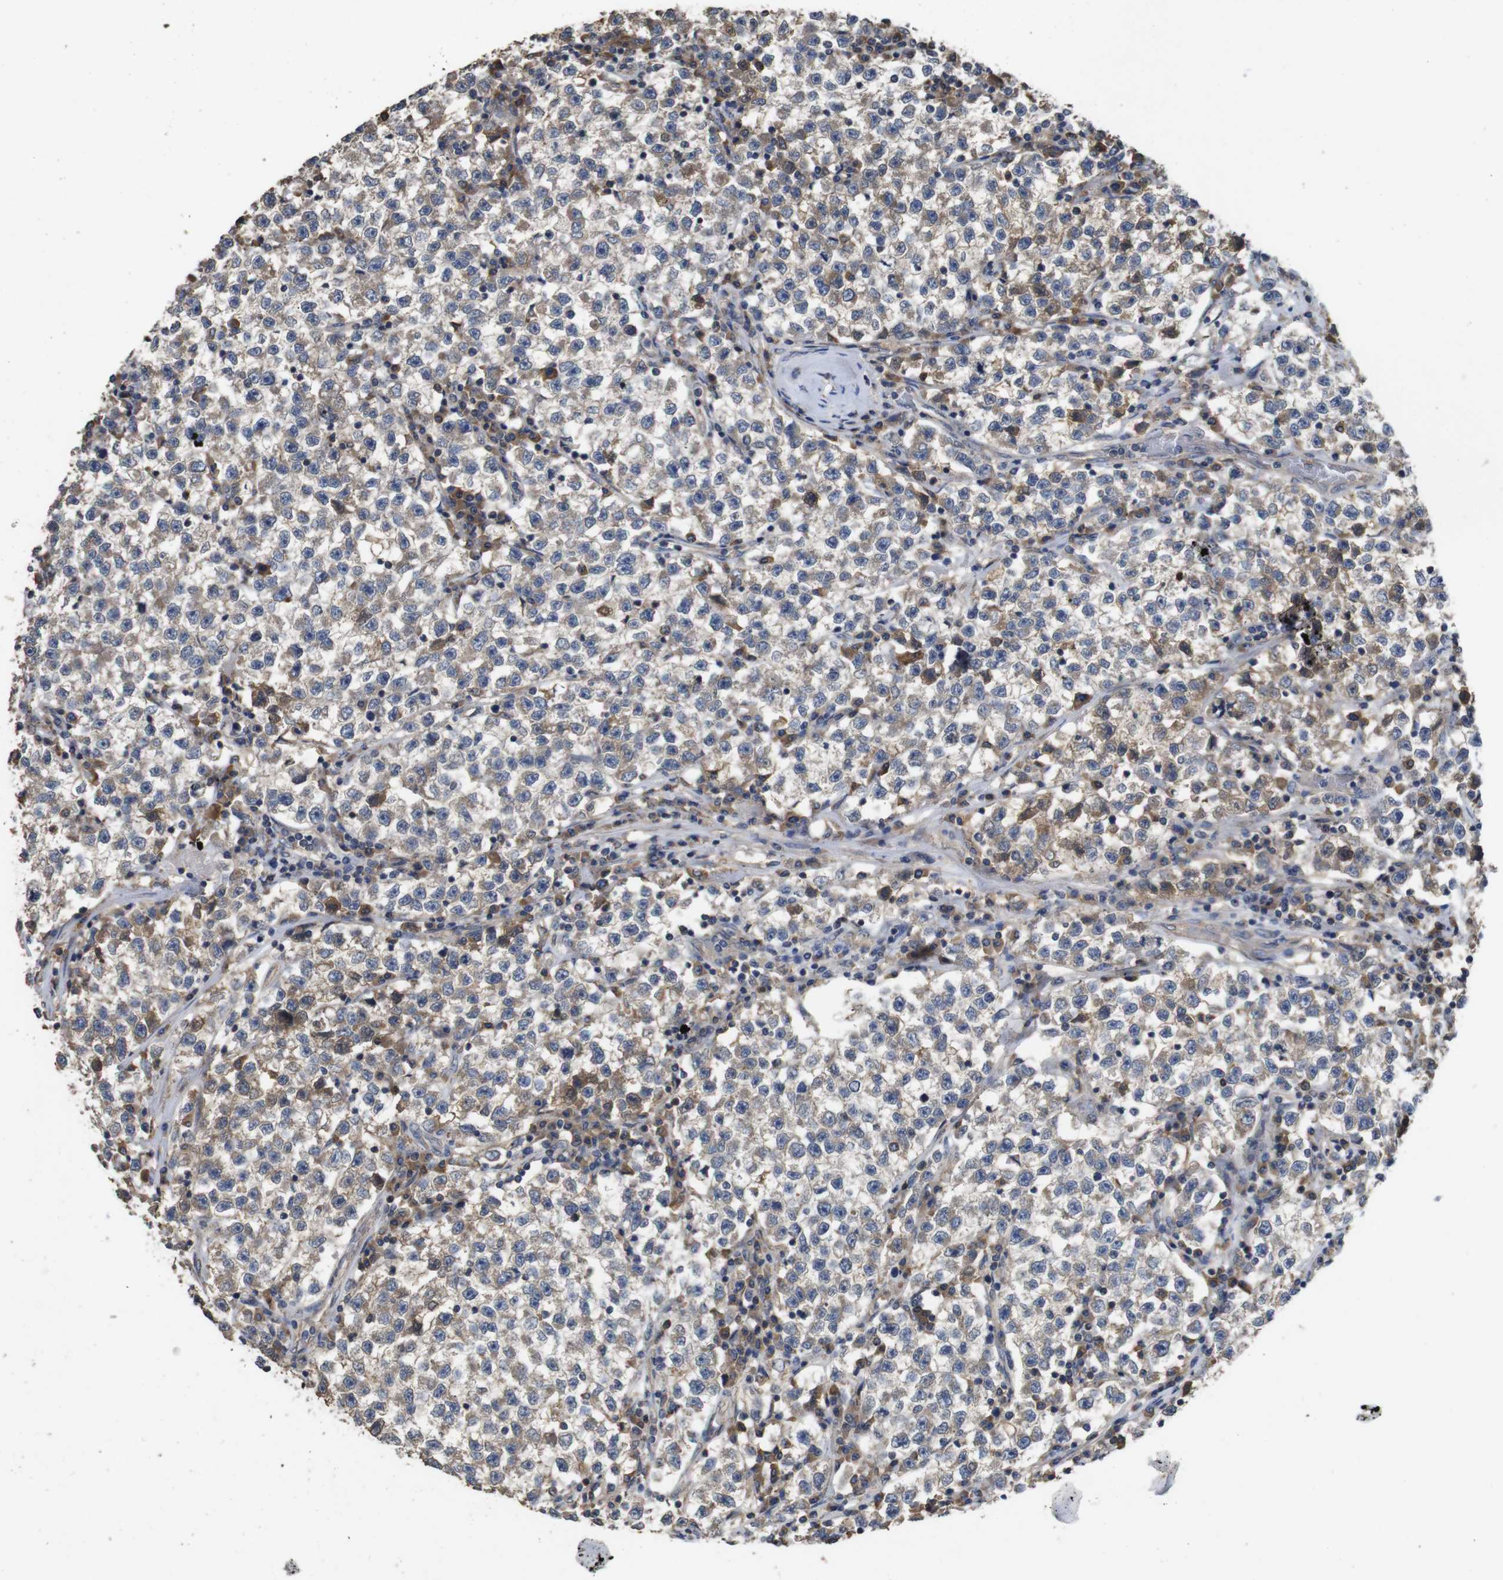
{"staining": {"intensity": "moderate", "quantity": "<25%", "location": "cytoplasmic/membranous"}, "tissue": "testis cancer", "cell_type": "Tumor cells", "image_type": "cancer", "snomed": [{"axis": "morphology", "description": "Seminoma, NOS"}, {"axis": "topography", "description": "Testis"}], "caption": "A brown stain highlights moderate cytoplasmic/membranous positivity of a protein in testis seminoma tumor cells. (Stains: DAB in brown, nuclei in blue, Microscopy: brightfield microscopy at high magnification).", "gene": "ARHGAP24", "patient": {"sex": "male", "age": 22}}